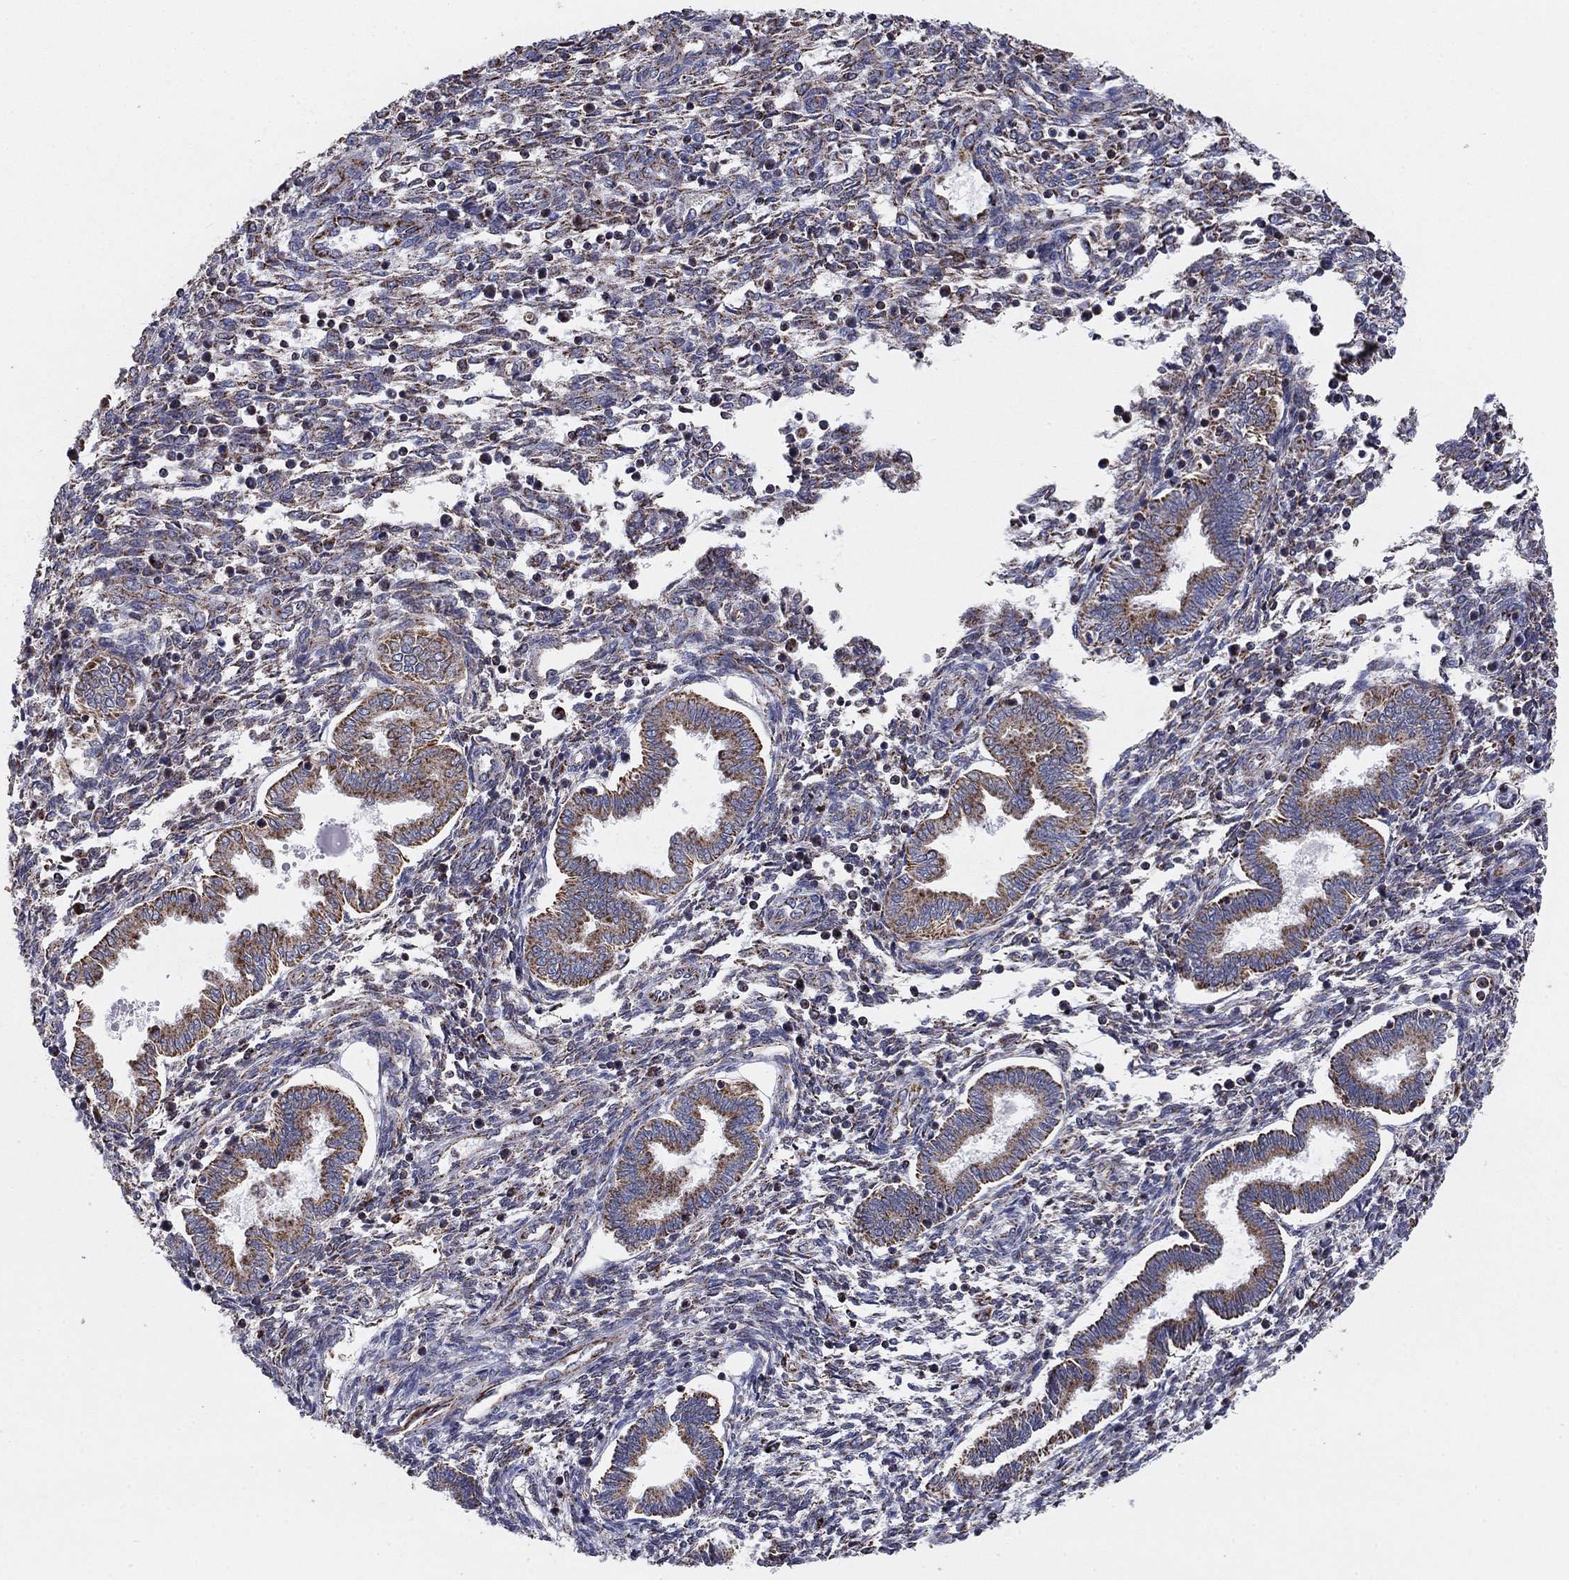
{"staining": {"intensity": "moderate", "quantity": "25%-75%", "location": "cytoplasmic/membranous"}, "tissue": "endometrium", "cell_type": "Cells in endometrial stroma", "image_type": "normal", "snomed": [{"axis": "morphology", "description": "Normal tissue, NOS"}, {"axis": "topography", "description": "Endometrium"}], "caption": "Endometrium was stained to show a protein in brown. There is medium levels of moderate cytoplasmic/membranous positivity in about 25%-75% of cells in endometrial stroma. The protein of interest is shown in brown color, while the nuclei are stained blue.", "gene": "NDUFV1", "patient": {"sex": "female", "age": 42}}